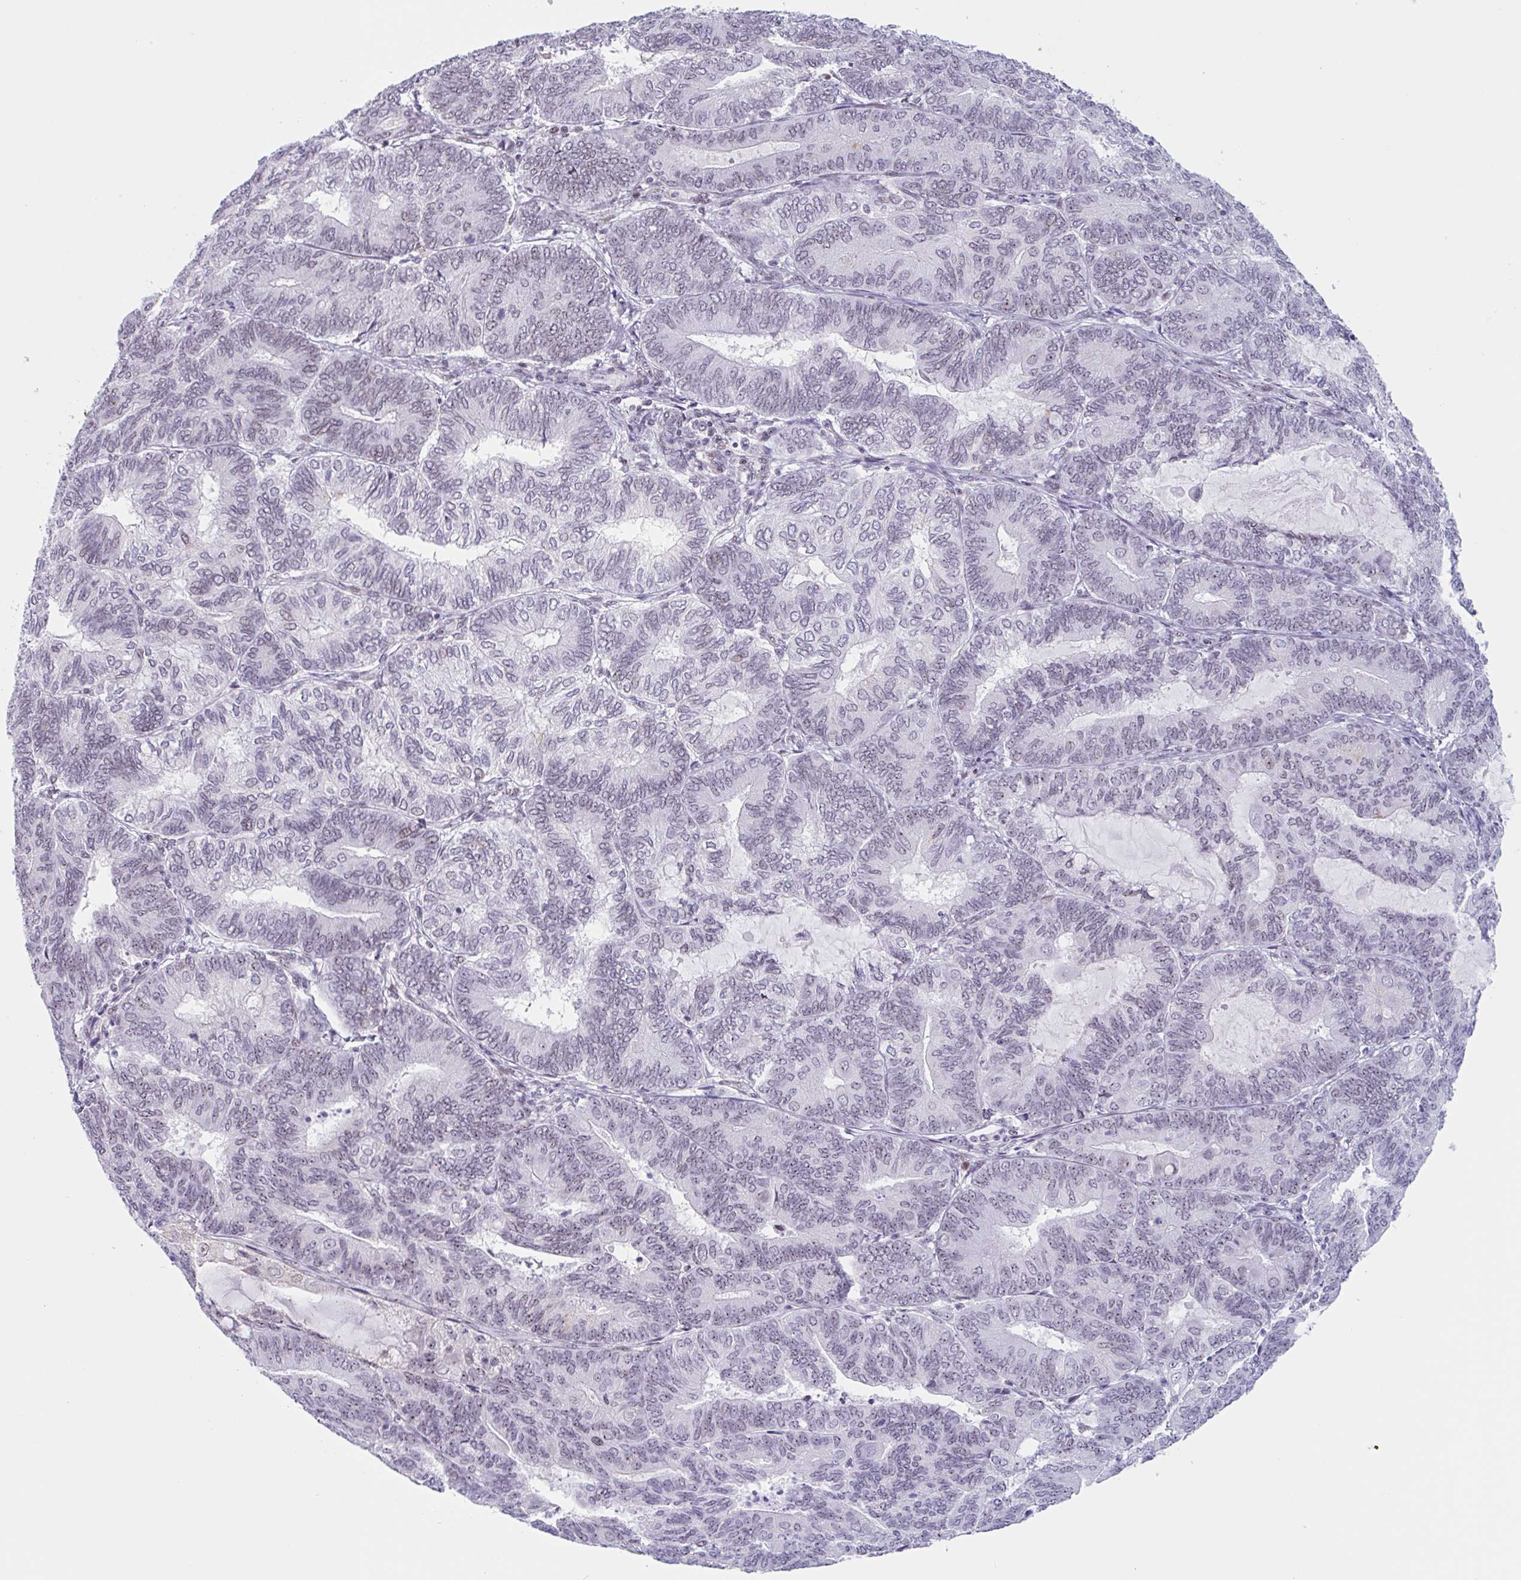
{"staining": {"intensity": "weak", "quantity": "25%-75%", "location": "nuclear"}, "tissue": "endometrial cancer", "cell_type": "Tumor cells", "image_type": "cancer", "snomed": [{"axis": "morphology", "description": "Adenocarcinoma, NOS"}, {"axis": "topography", "description": "Endometrium"}], "caption": "Immunohistochemistry (IHC) photomicrograph of human endometrial cancer (adenocarcinoma) stained for a protein (brown), which displays low levels of weak nuclear positivity in about 25%-75% of tumor cells.", "gene": "LENG9", "patient": {"sex": "female", "age": 81}}